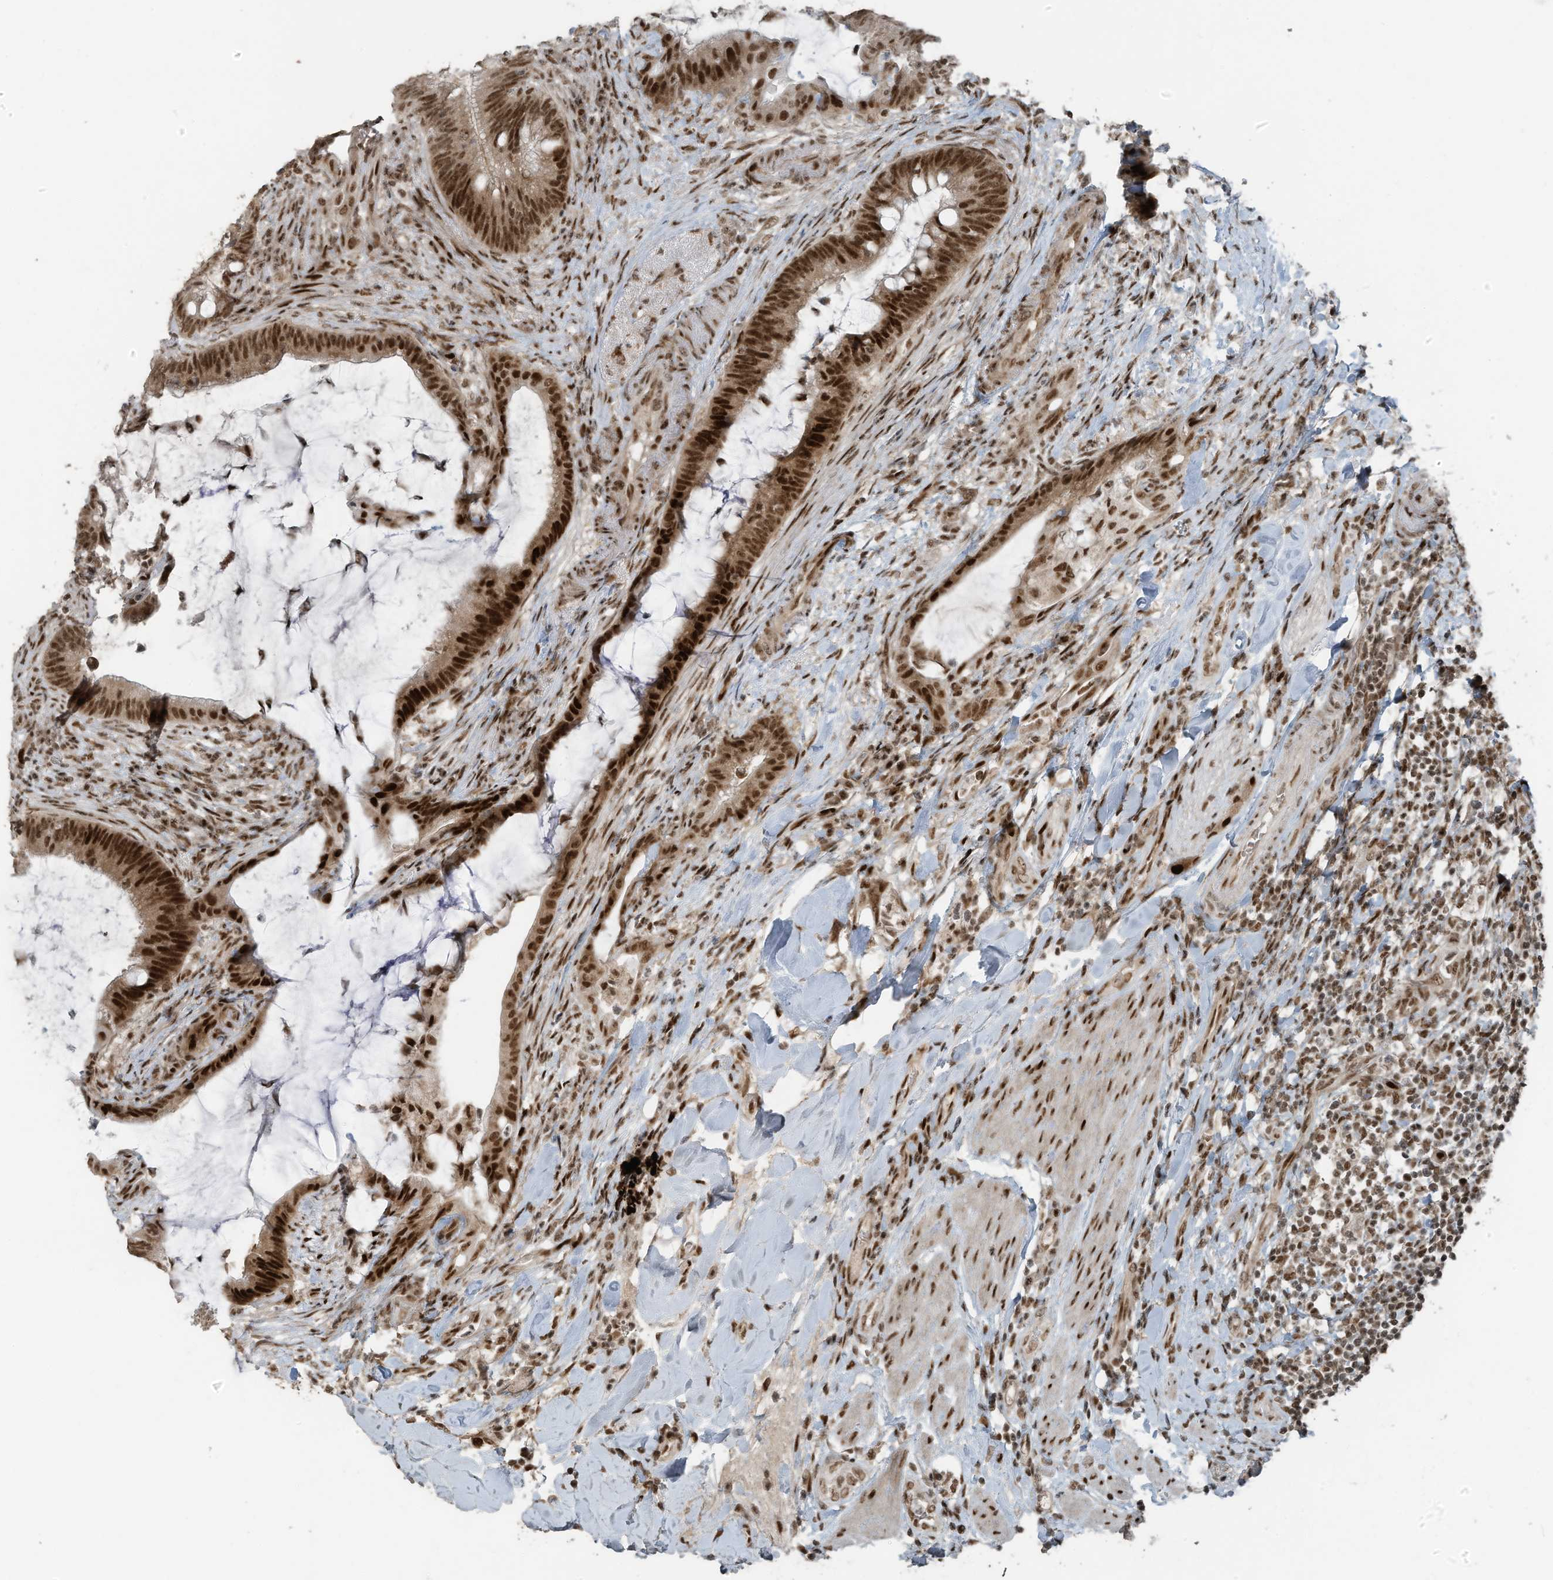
{"staining": {"intensity": "strong", "quantity": ">75%", "location": "nuclear"}, "tissue": "colorectal cancer", "cell_type": "Tumor cells", "image_type": "cancer", "snomed": [{"axis": "morphology", "description": "Adenocarcinoma, NOS"}, {"axis": "topography", "description": "Colon"}], "caption": "This is a micrograph of immunohistochemistry staining of colorectal cancer, which shows strong expression in the nuclear of tumor cells.", "gene": "PCNP", "patient": {"sex": "female", "age": 66}}